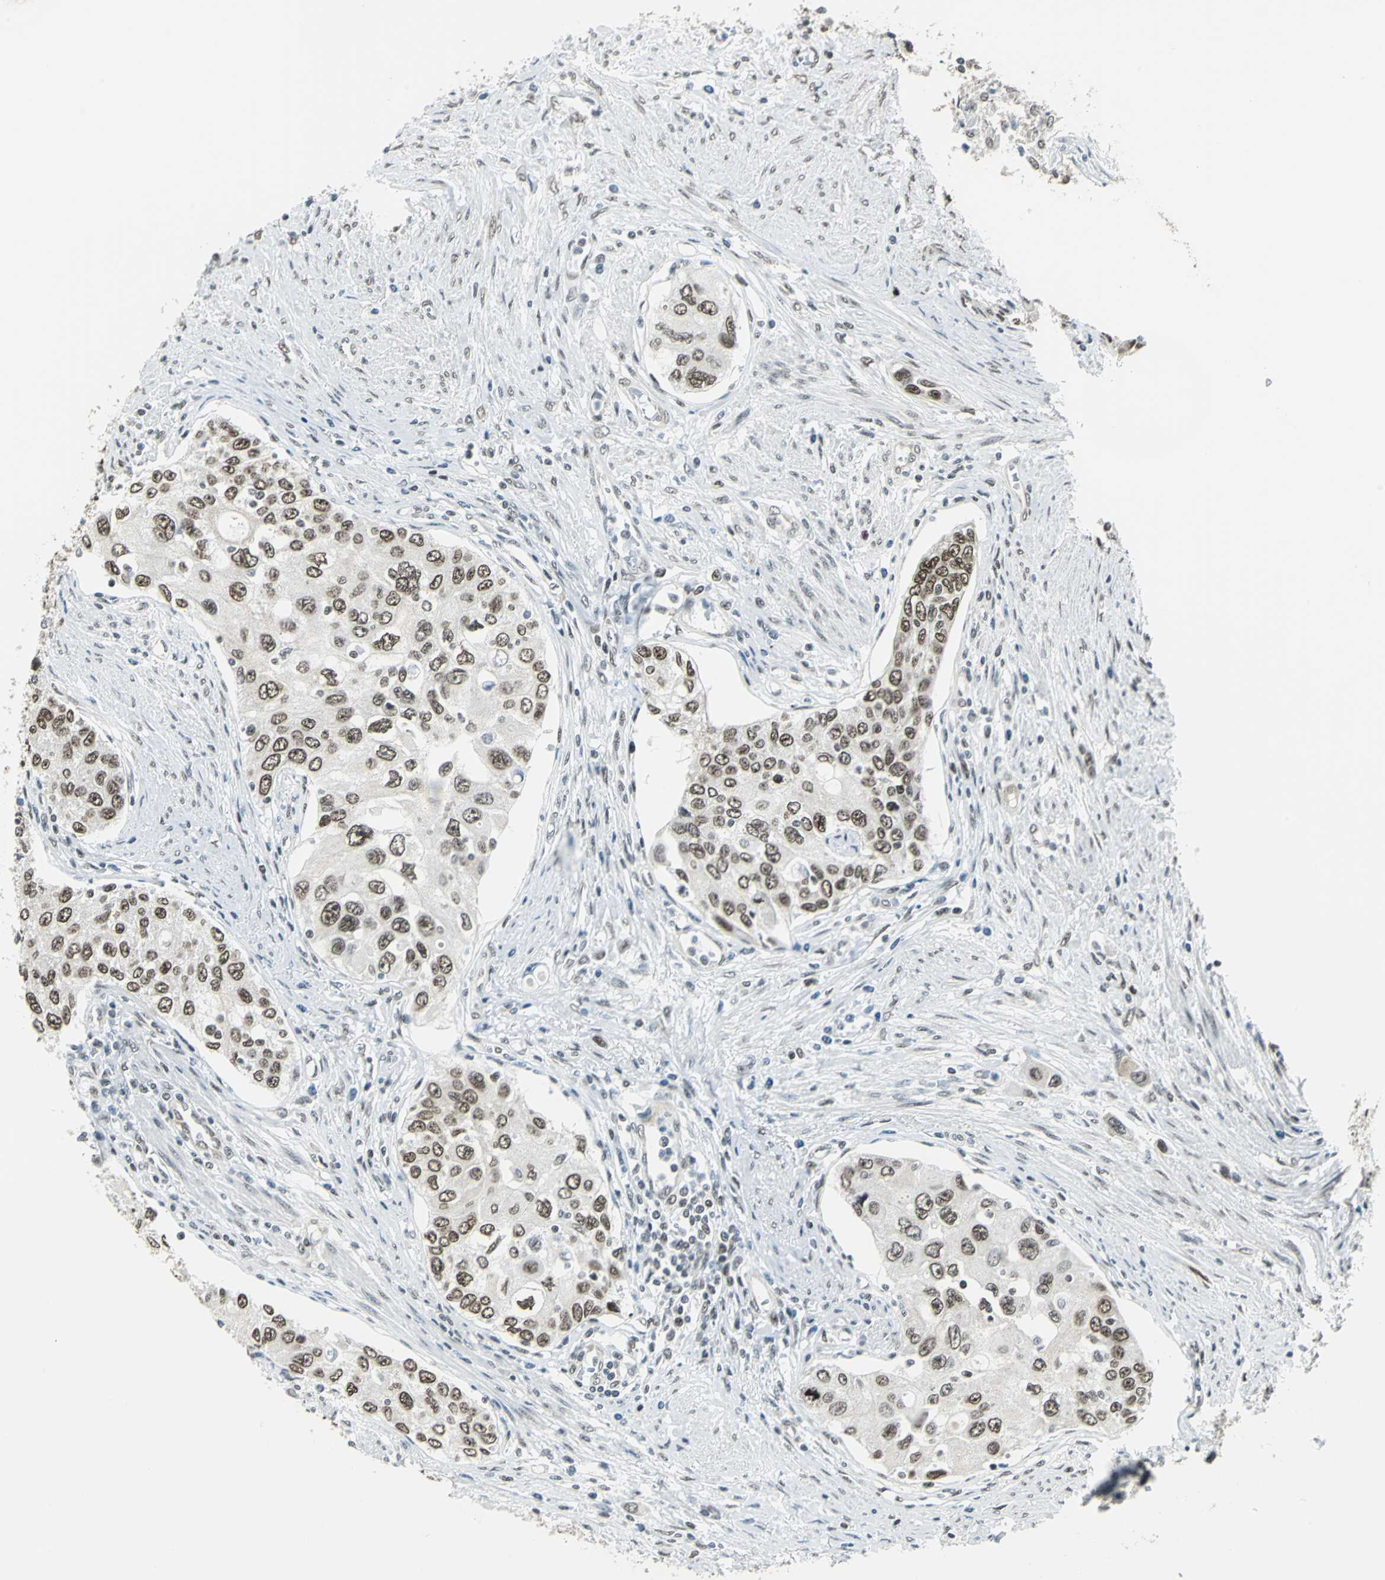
{"staining": {"intensity": "strong", "quantity": ">75%", "location": "nuclear"}, "tissue": "urothelial cancer", "cell_type": "Tumor cells", "image_type": "cancer", "snomed": [{"axis": "morphology", "description": "Urothelial carcinoma, High grade"}, {"axis": "topography", "description": "Urinary bladder"}], "caption": "Protein positivity by immunohistochemistry shows strong nuclear expression in about >75% of tumor cells in high-grade urothelial carcinoma.", "gene": "ADNP", "patient": {"sex": "female", "age": 56}}